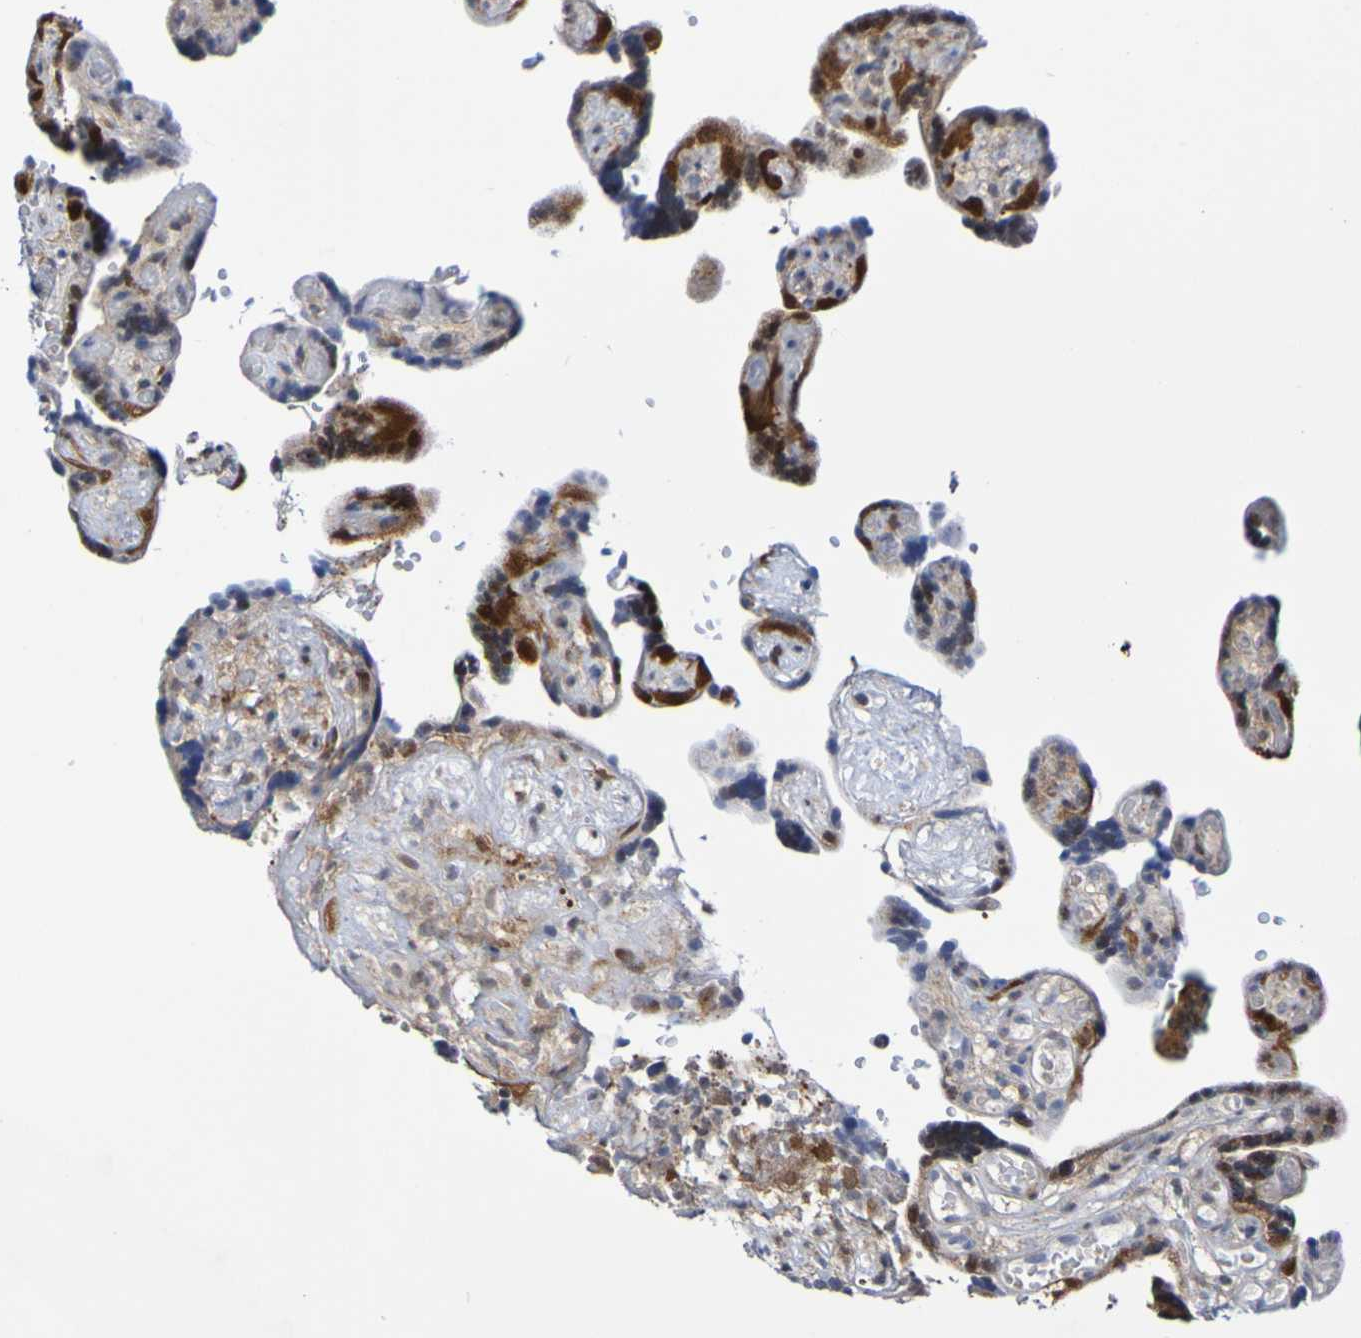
{"staining": {"intensity": "strong", "quantity": ">75%", "location": "cytoplasmic/membranous"}, "tissue": "placenta", "cell_type": "Decidual cells", "image_type": "normal", "snomed": [{"axis": "morphology", "description": "Normal tissue, NOS"}, {"axis": "topography", "description": "Placenta"}], "caption": "Placenta stained with a brown dye displays strong cytoplasmic/membranous positive positivity in about >75% of decidual cells.", "gene": "ATIC", "patient": {"sex": "female", "age": 30}}